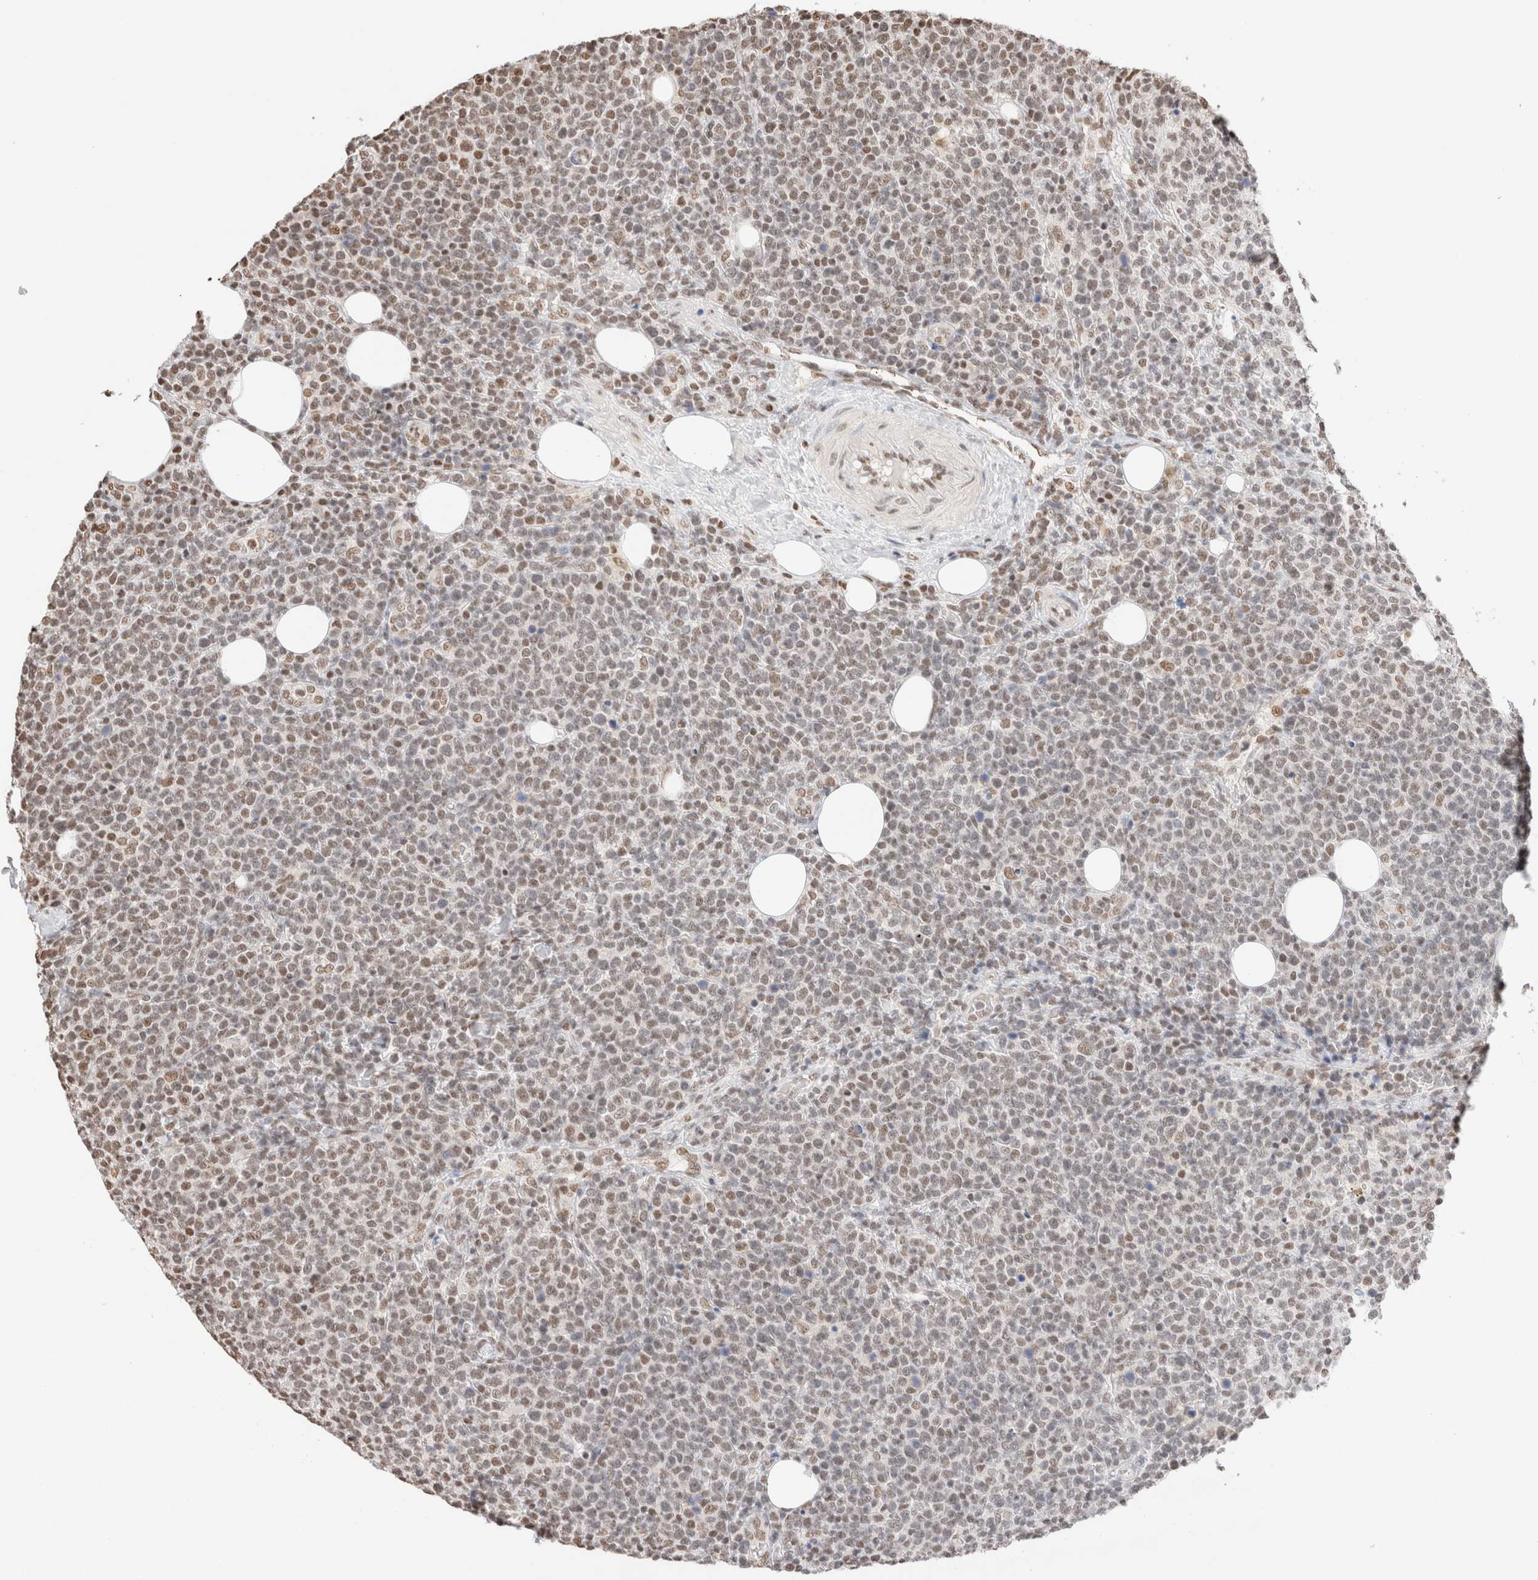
{"staining": {"intensity": "moderate", "quantity": "25%-75%", "location": "nuclear"}, "tissue": "lymphoma", "cell_type": "Tumor cells", "image_type": "cancer", "snomed": [{"axis": "morphology", "description": "Malignant lymphoma, non-Hodgkin's type, High grade"}, {"axis": "topography", "description": "Lymph node"}], "caption": "Malignant lymphoma, non-Hodgkin's type (high-grade) was stained to show a protein in brown. There is medium levels of moderate nuclear staining in about 25%-75% of tumor cells.", "gene": "SUPT3H", "patient": {"sex": "male", "age": 61}}